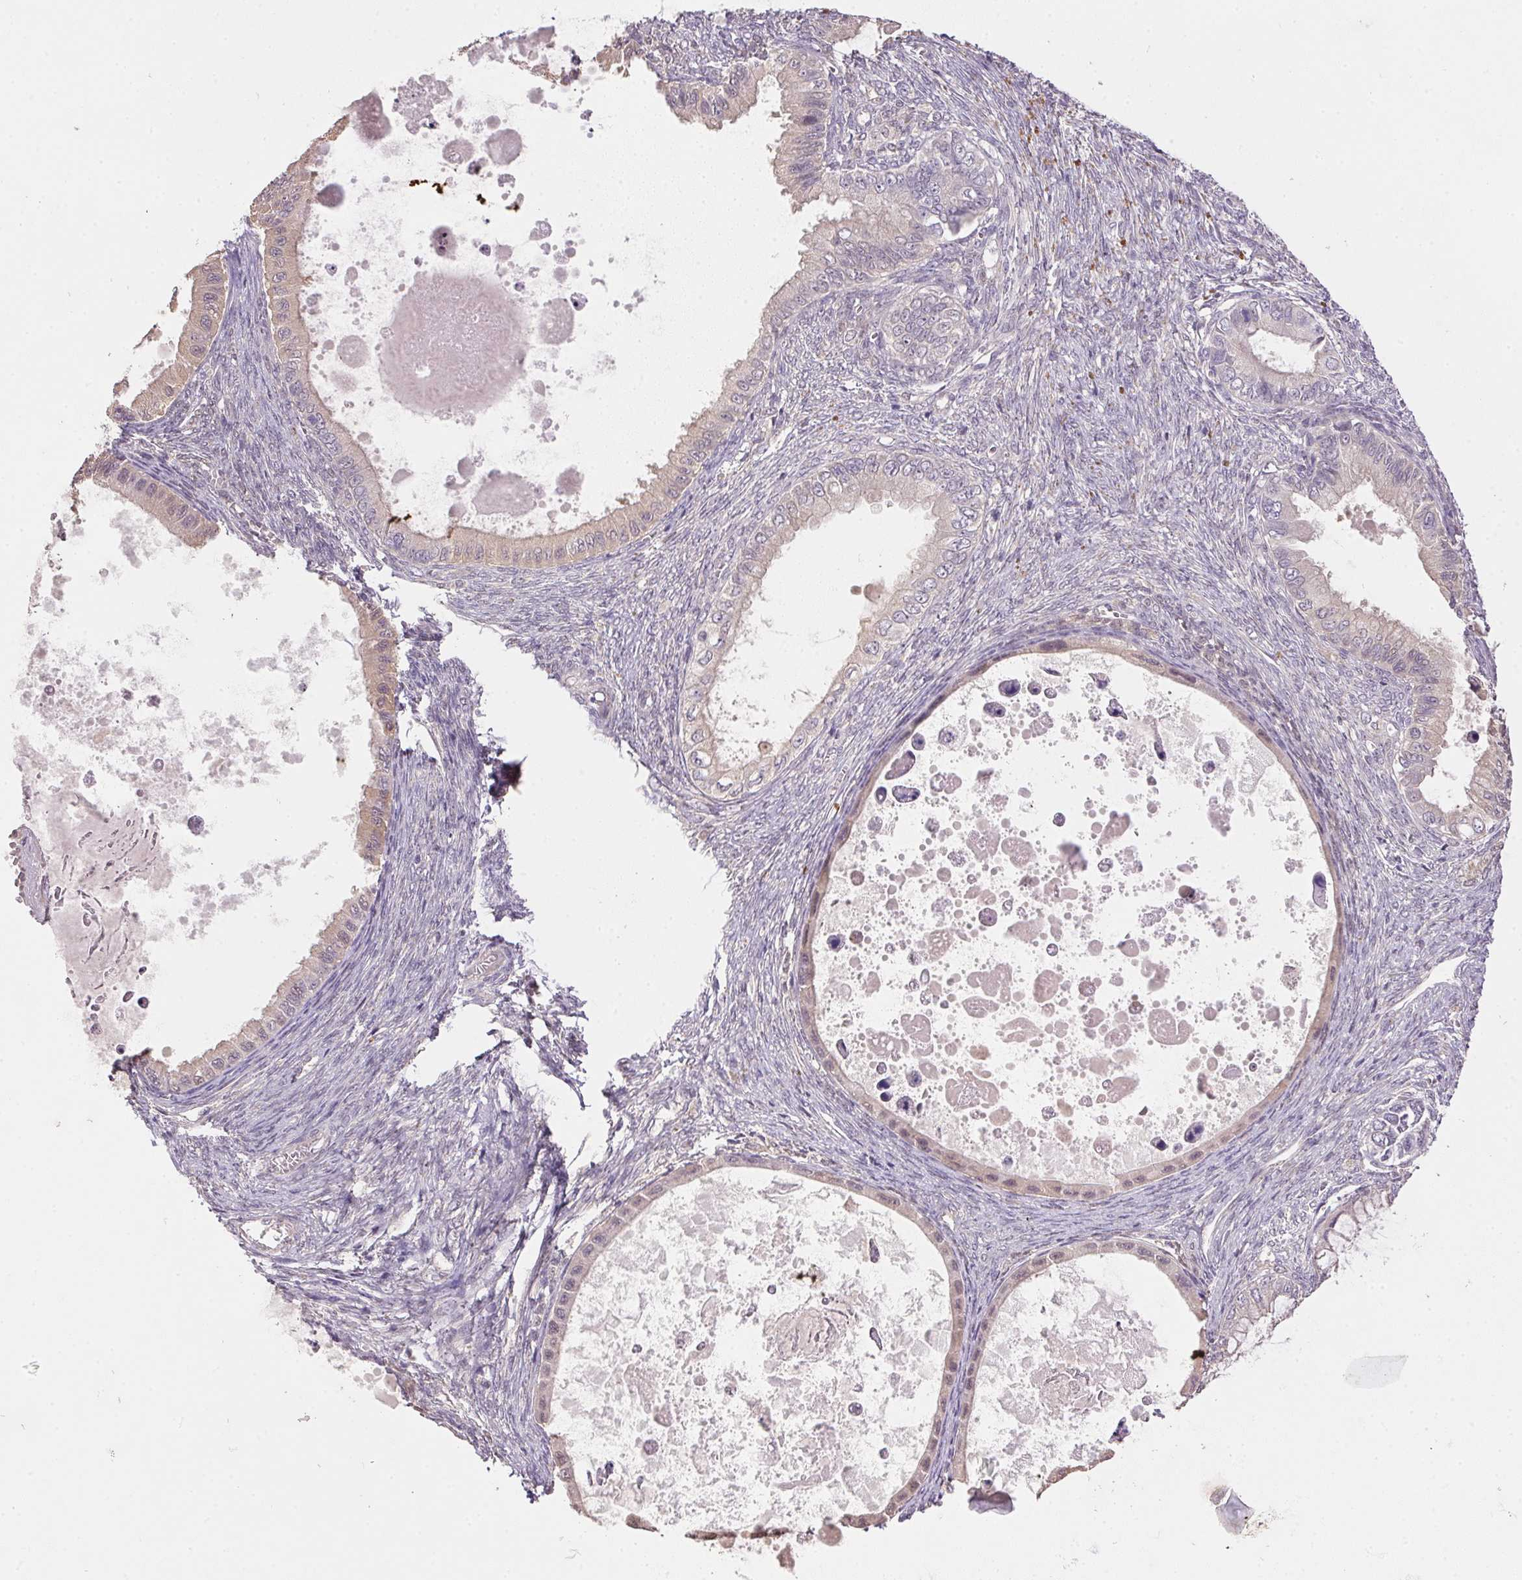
{"staining": {"intensity": "weak", "quantity": "<25%", "location": "cytoplasmic/membranous"}, "tissue": "ovarian cancer", "cell_type": "Tumor cells", "image_type": "cancer", "snomed": [{"axis": "morphology", "description": "Cystadenocarcinoma, mucinous, NOS"}, {"axis": "topography", "description": "Ovary"}], "caption": "This histopathology image is of mucinous cystadenocarcinoma (ovarian) stained with immunohistochemistry (IHC) to label a protein in brown with the nuclei are counter-stained blue. There is no positivity in tumor cells.", "gene": "ALDH8A1", "patient": {"sex": "female", "age": 64}}